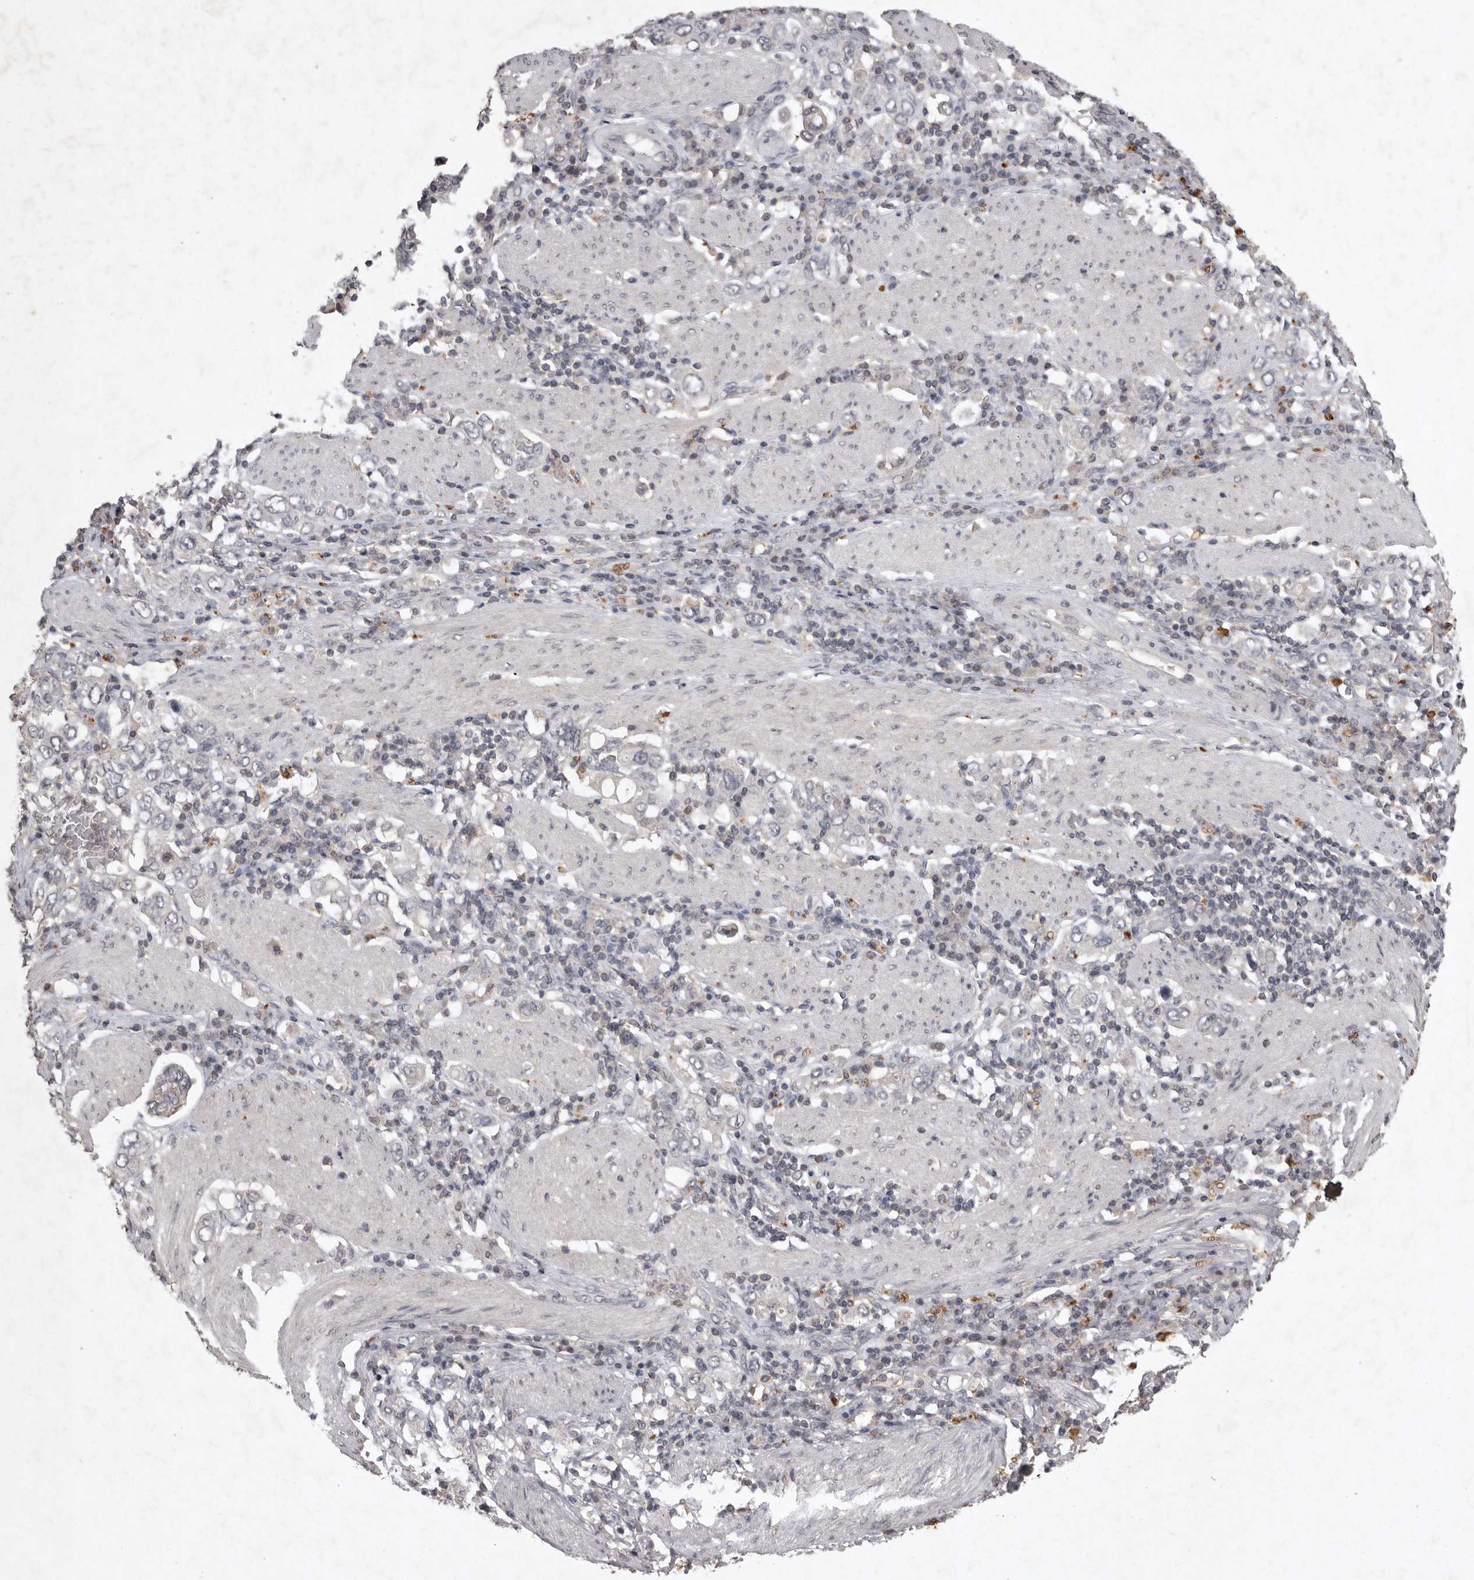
{"staining": {"intensity": "negative", "quantity": "none", "location": "none"}, "tissue": "stomach cancer", "cell_type": "Tumor cells", "image_type": "cancer", "snomed": [{"axis": "morphology", "description": "Adenocarcinoma, NOS"}, {"axis": "topography", "description": "Stomach, upper"}], "caption": "A photomicrograph of stomach cancer stained for a protein exhibits no brown staining in tumor cells. (Stains: DAB (3,3'-diaminobenzidine) immunohistochemistry (IHC) with hematoxylin counter stain, Microscopy: brightfield microscopy at high magnification).", "gene": "APLNR", "patient": {"sex": "male", "age": 62}}